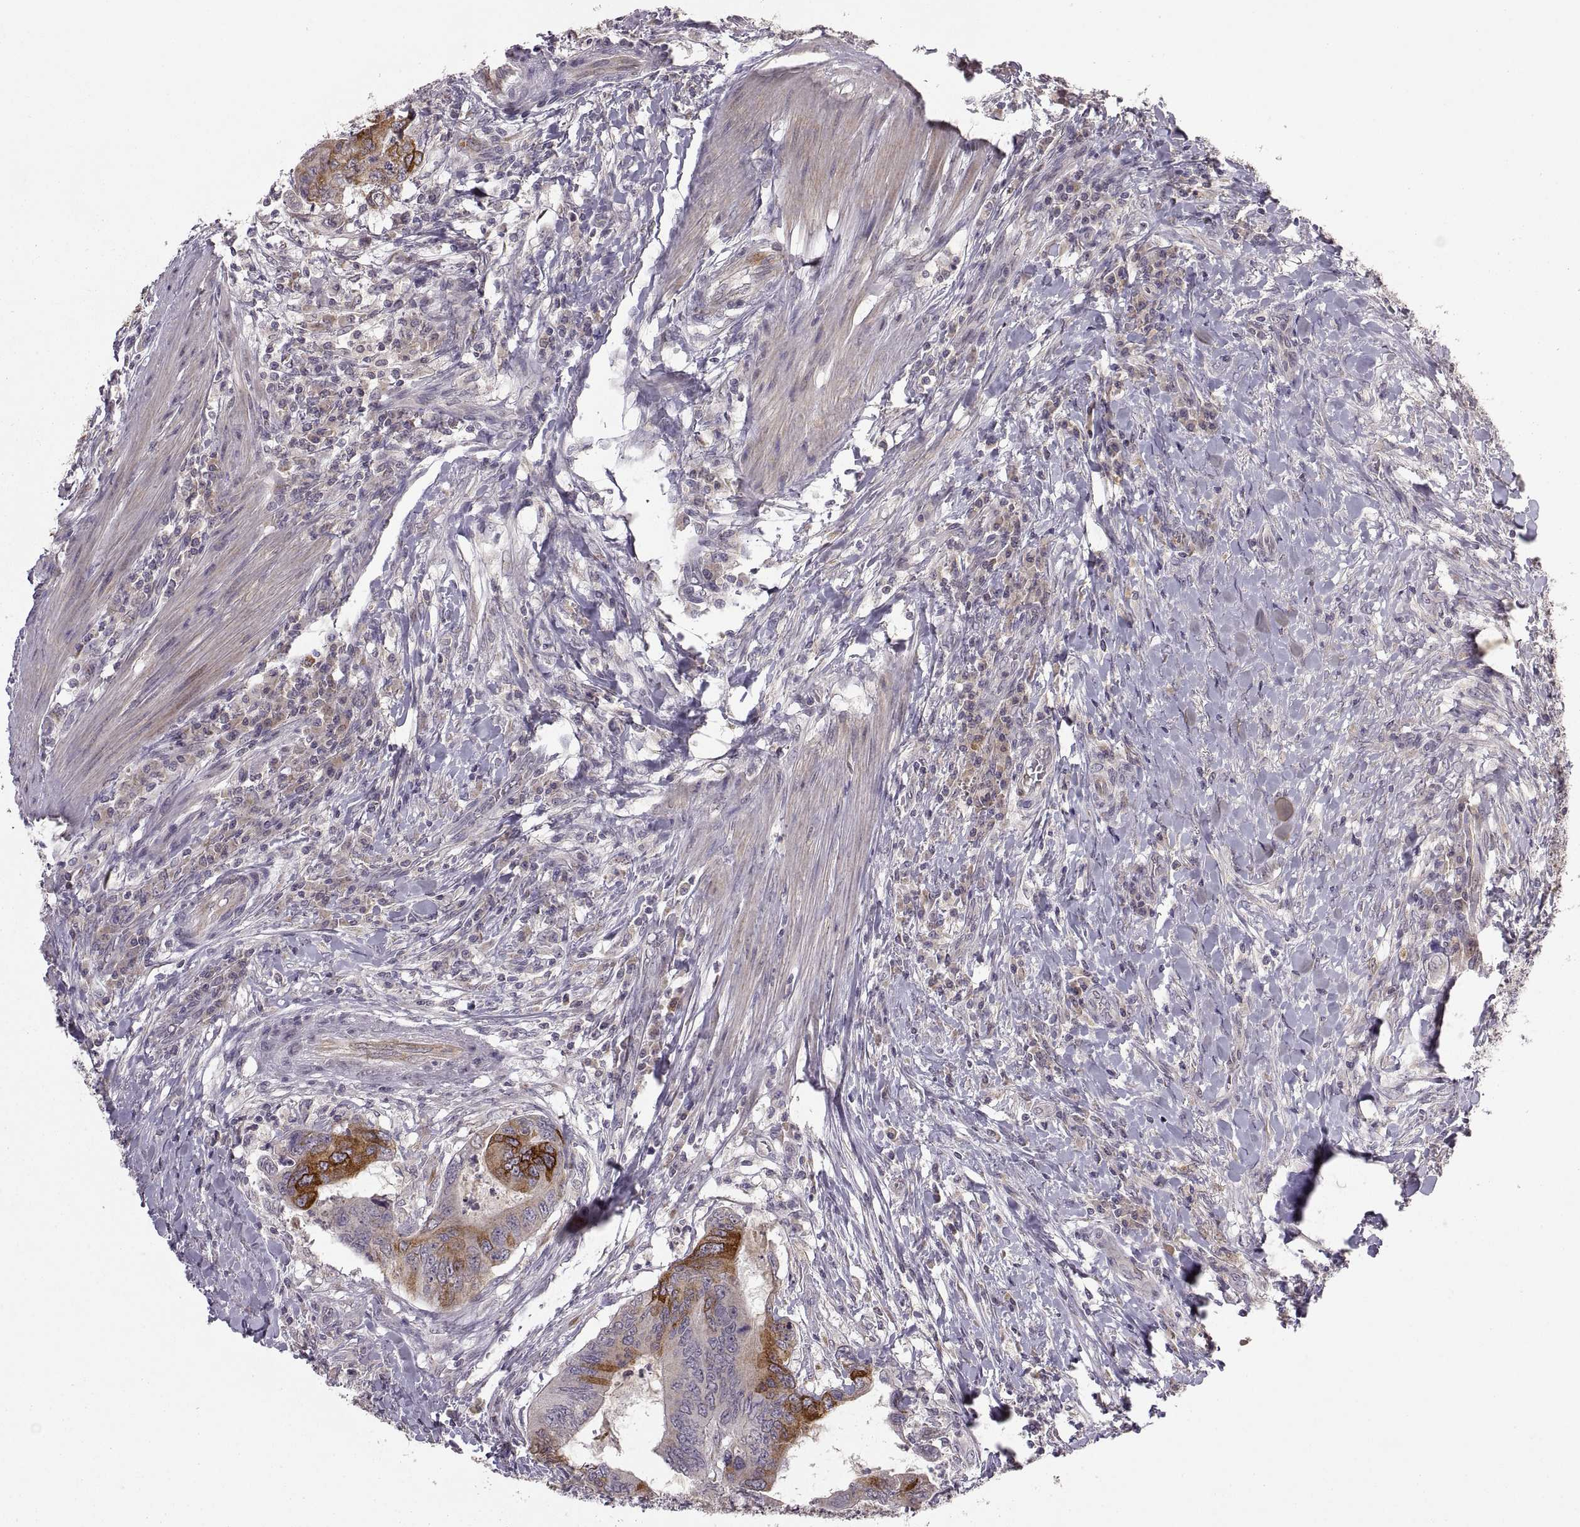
{"staining": {"intensity": "strong", "quantity": "<25%", "location": "cytoplasmic/membranous"}, "tissue": "colorectal cancer", "cell_type": "Tumor cells", "image_type": "cancer", "snomed": [{"axis": "morphology", "description": "Adenocarcinoma, NOS"}, {"axis": "topography", "description": "Colon"}], "caption": "Immunohistochemical staining of human colorectal cancer (adenocarcinoma) exhibits strong cytoplasmic/membranous protein expression in about <25% of tumor cells.", "gene": "HMGCR", "patient": {"sex": "male", "age": 53}}